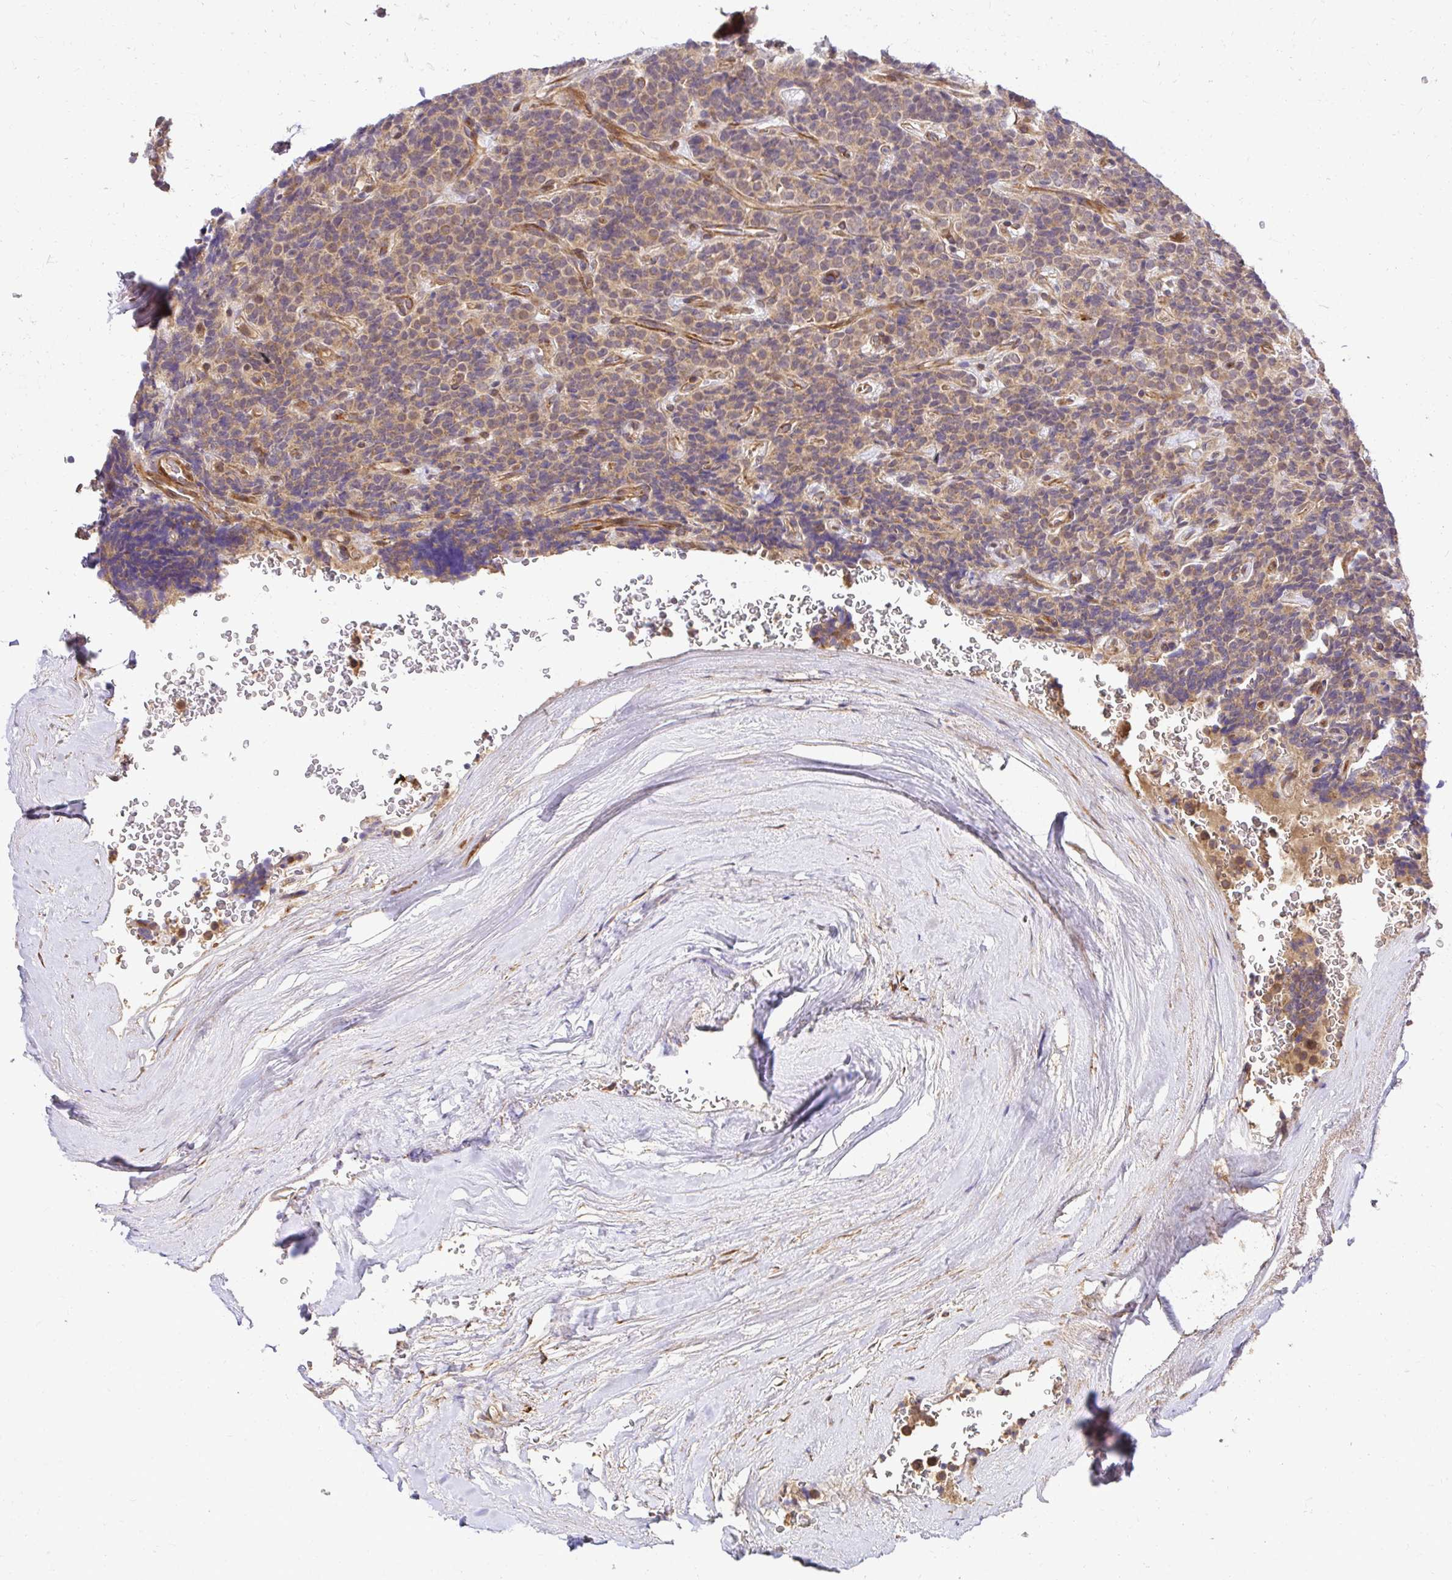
{"staining": {"intensity": "weak", "quantity": "25%-75%", "location": "cytoplasmic/membranous"}, "tissue": "carcinoid", "cell_type": "Tumor cells", "image_type": "cancer", "snomed": [{"axis": "morphology", "description": "Carcinoid, malignant, NOS"}, {"axis": "topography", "description": "Pancreas"}], "caption": "Immunohistochemistry photomicrograph of human carcinoid stained for a protein (brown), which demonstrates low levels of weak cytoplasmic/membranous expression in approximately 25%-75% of tumor cells.", "gene": "PSMA4", "patient": {"sex": "male", "age": 36}}